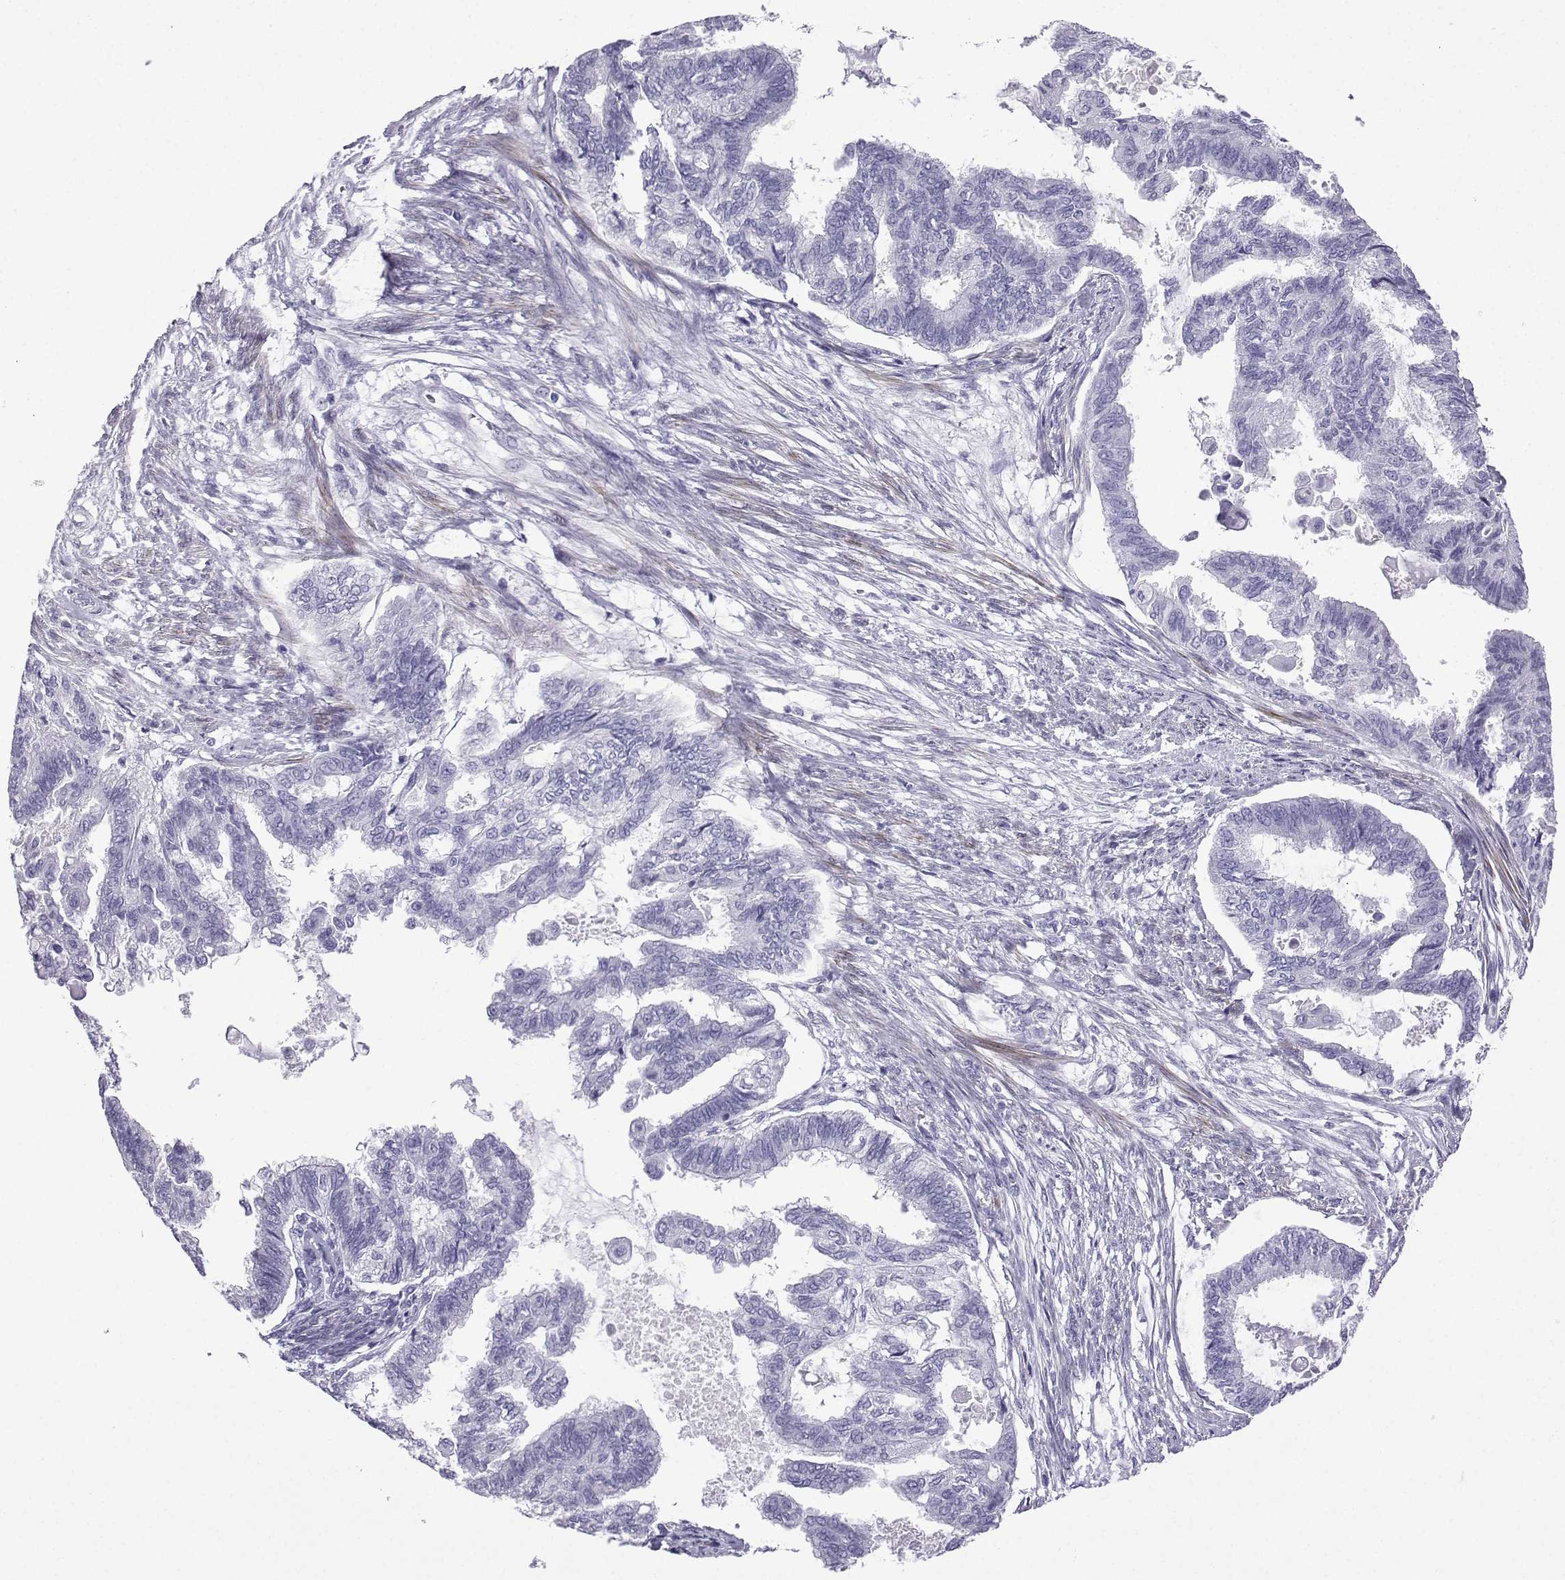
{"staining": {"intensity": "negative", "quantity": "none", "location": "none"}, "tissue": "endometrial cancer", "cell_type": "Tumor cells", "image_type": "cancer", "snomed": [{"axis": "morphology", "description": "Adenocarcinoma, NOS"}, {"axis": "topography", "description": "Endometrium"}], "caption": "IHC micrograph of human endometrial adenocarcinoma stained for a protein (brown), which reveals no positivity in tumor cells.", "gene": "KCNF1", "patient": {"sex": "female", "age": 86}}